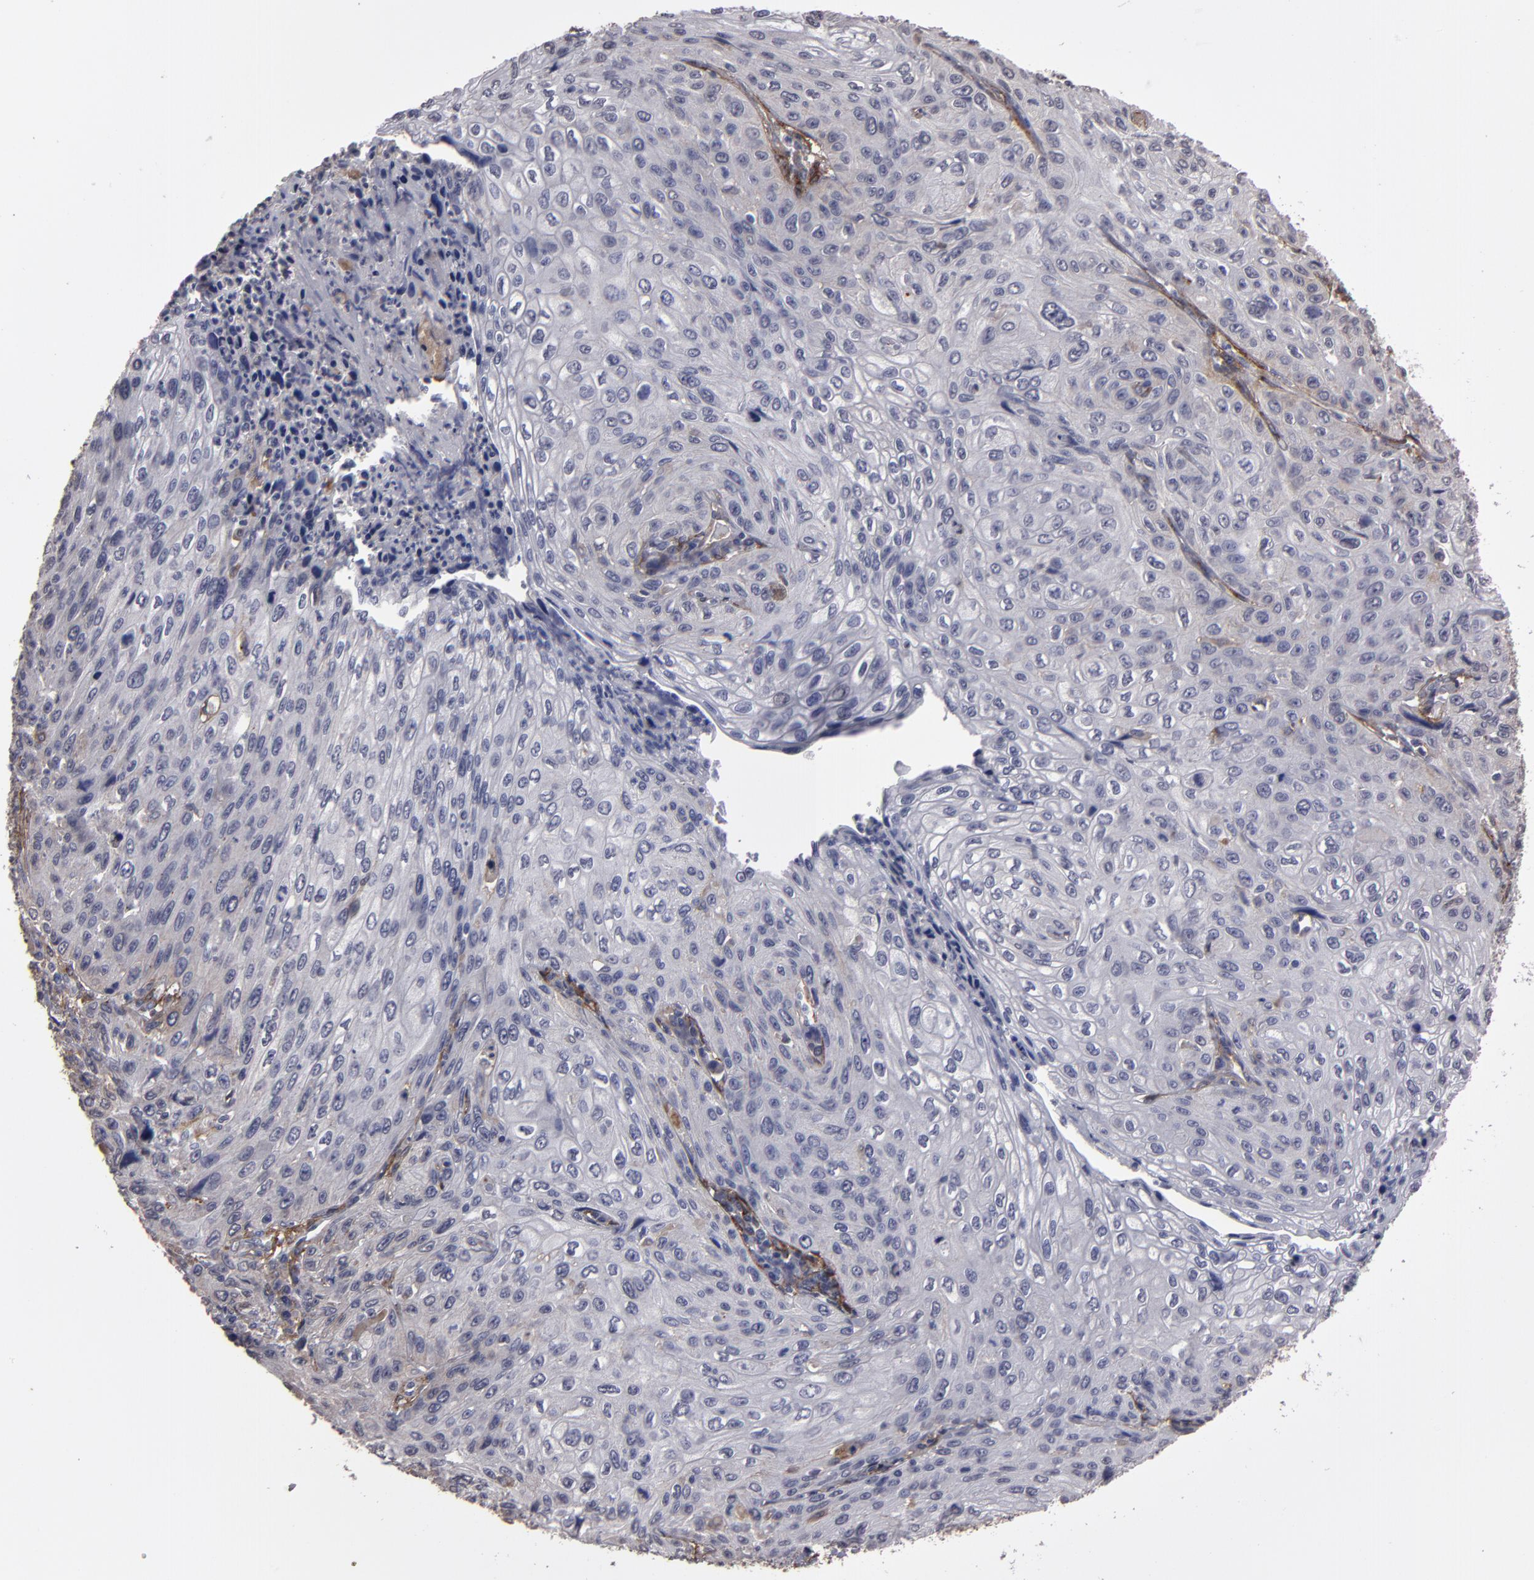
{"staining": {"intensity": "weak", "quantity": "<25%", "location": "cytoplasmic/membranous"}, "tissue": "cervical cancer", "cell_type": "Tumor cells", "image_type": "cancer", "snomed": [{"axis": "morphology", "description": "Squamous cell carcinoma, NOS"}, {"axis": "topography", "description": "Cervix"}], "caption": "IHC of cervical squamous cell carcinoma shows no positivity in tumor cells.", "gene": "ITGB5", "patient": {"sex": "female", "age": 32}}